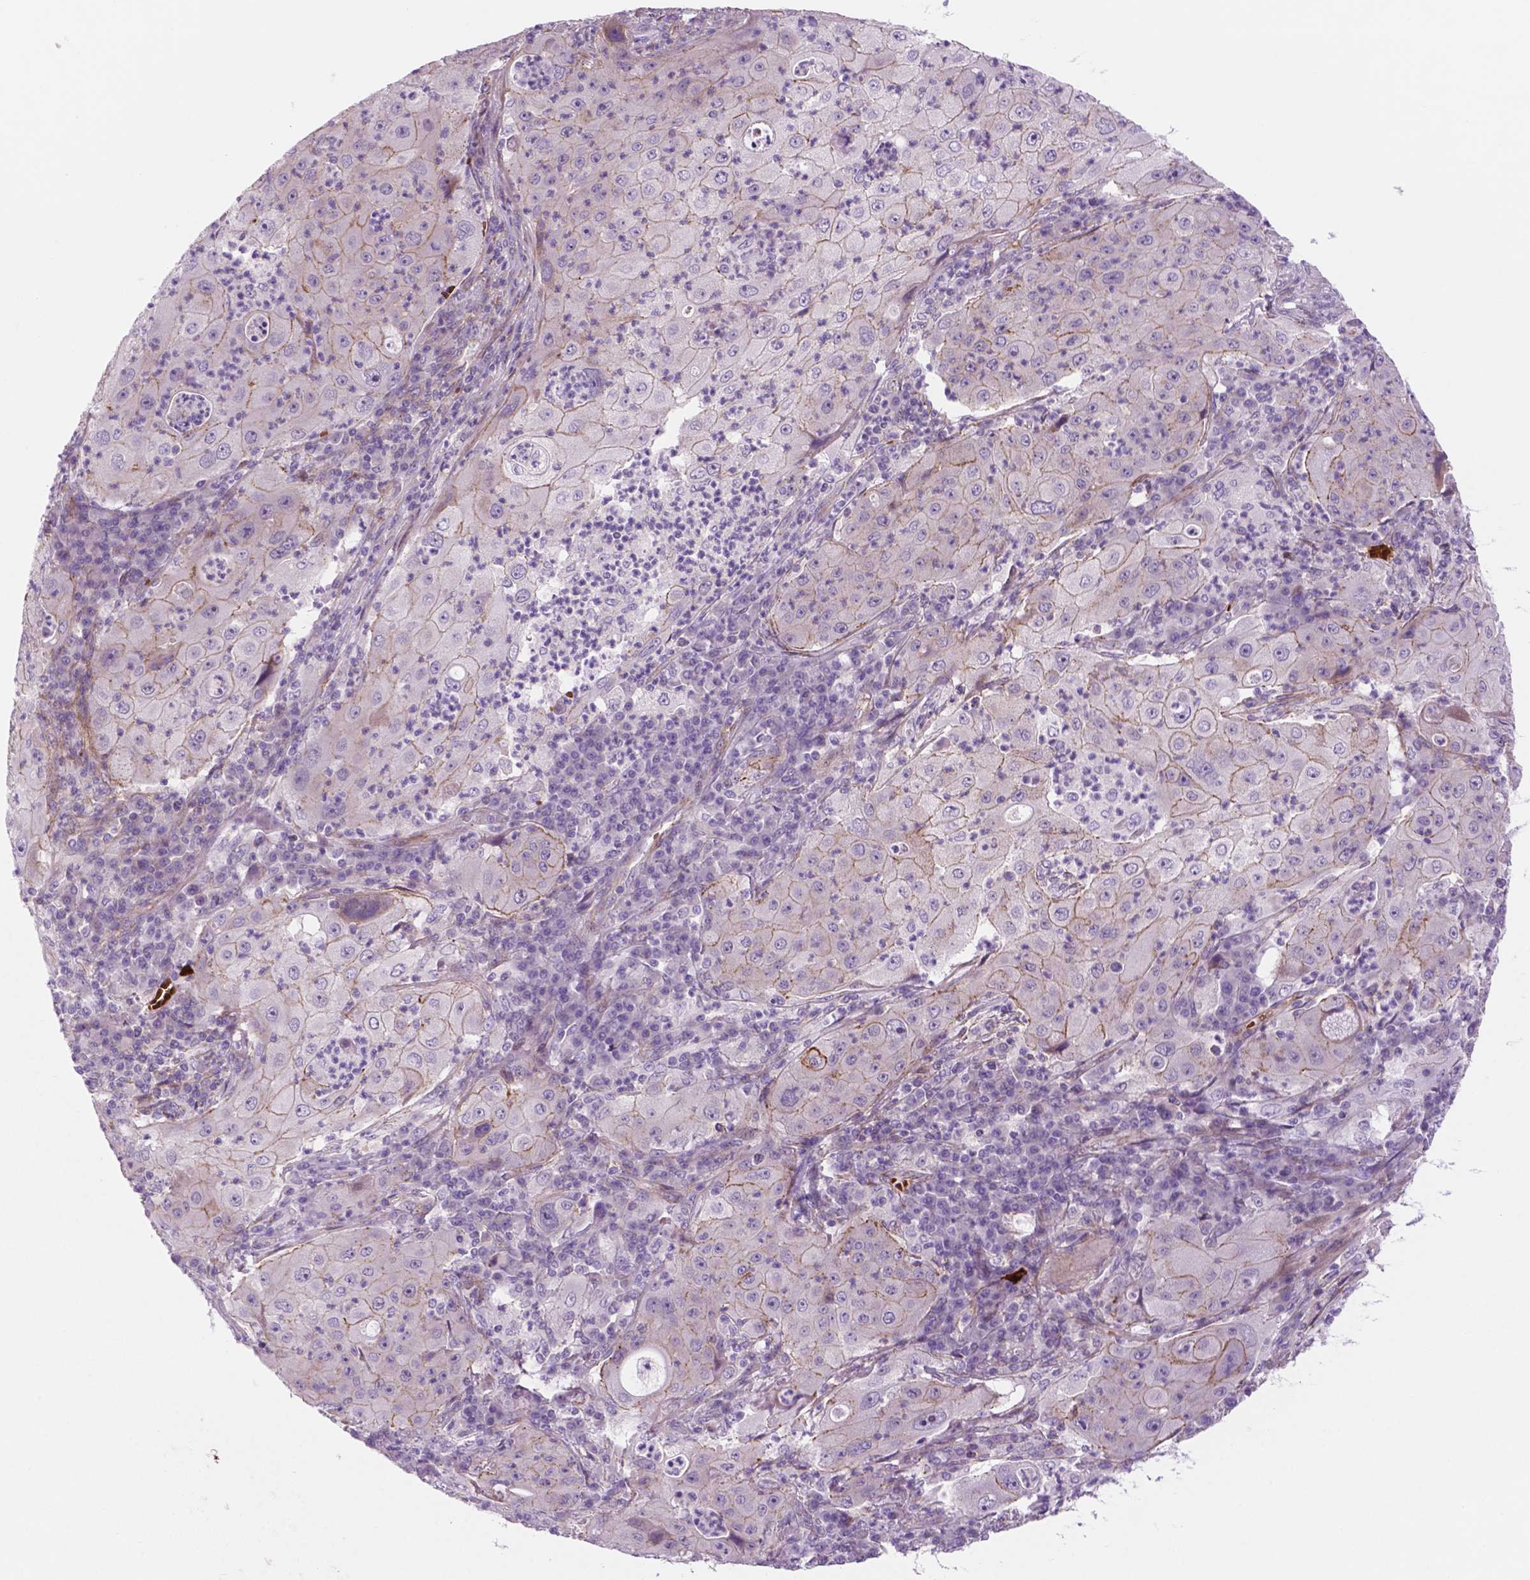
{"staining": {"intensity": "moderate", "quantity": "25%-75%", "location": "cytoplasmic/membranous"}, "tissue": "lung cancer", "cell_type": "Tumor cells", "image_type": "cancer", "snomed": [{"axis": "morphology", "description": "Squamous cell carcinoma, NOS"}, {"axis": "topography", "description": "Lung"}], "caption": "Tumor cells reveal moderate cytoplasmic/membranous positivity in about 25%-75% of cells in lung cancer (squamous cell carcinoma).", "gene": "RND3", "patient": {"sex": "female", "age": 59}}